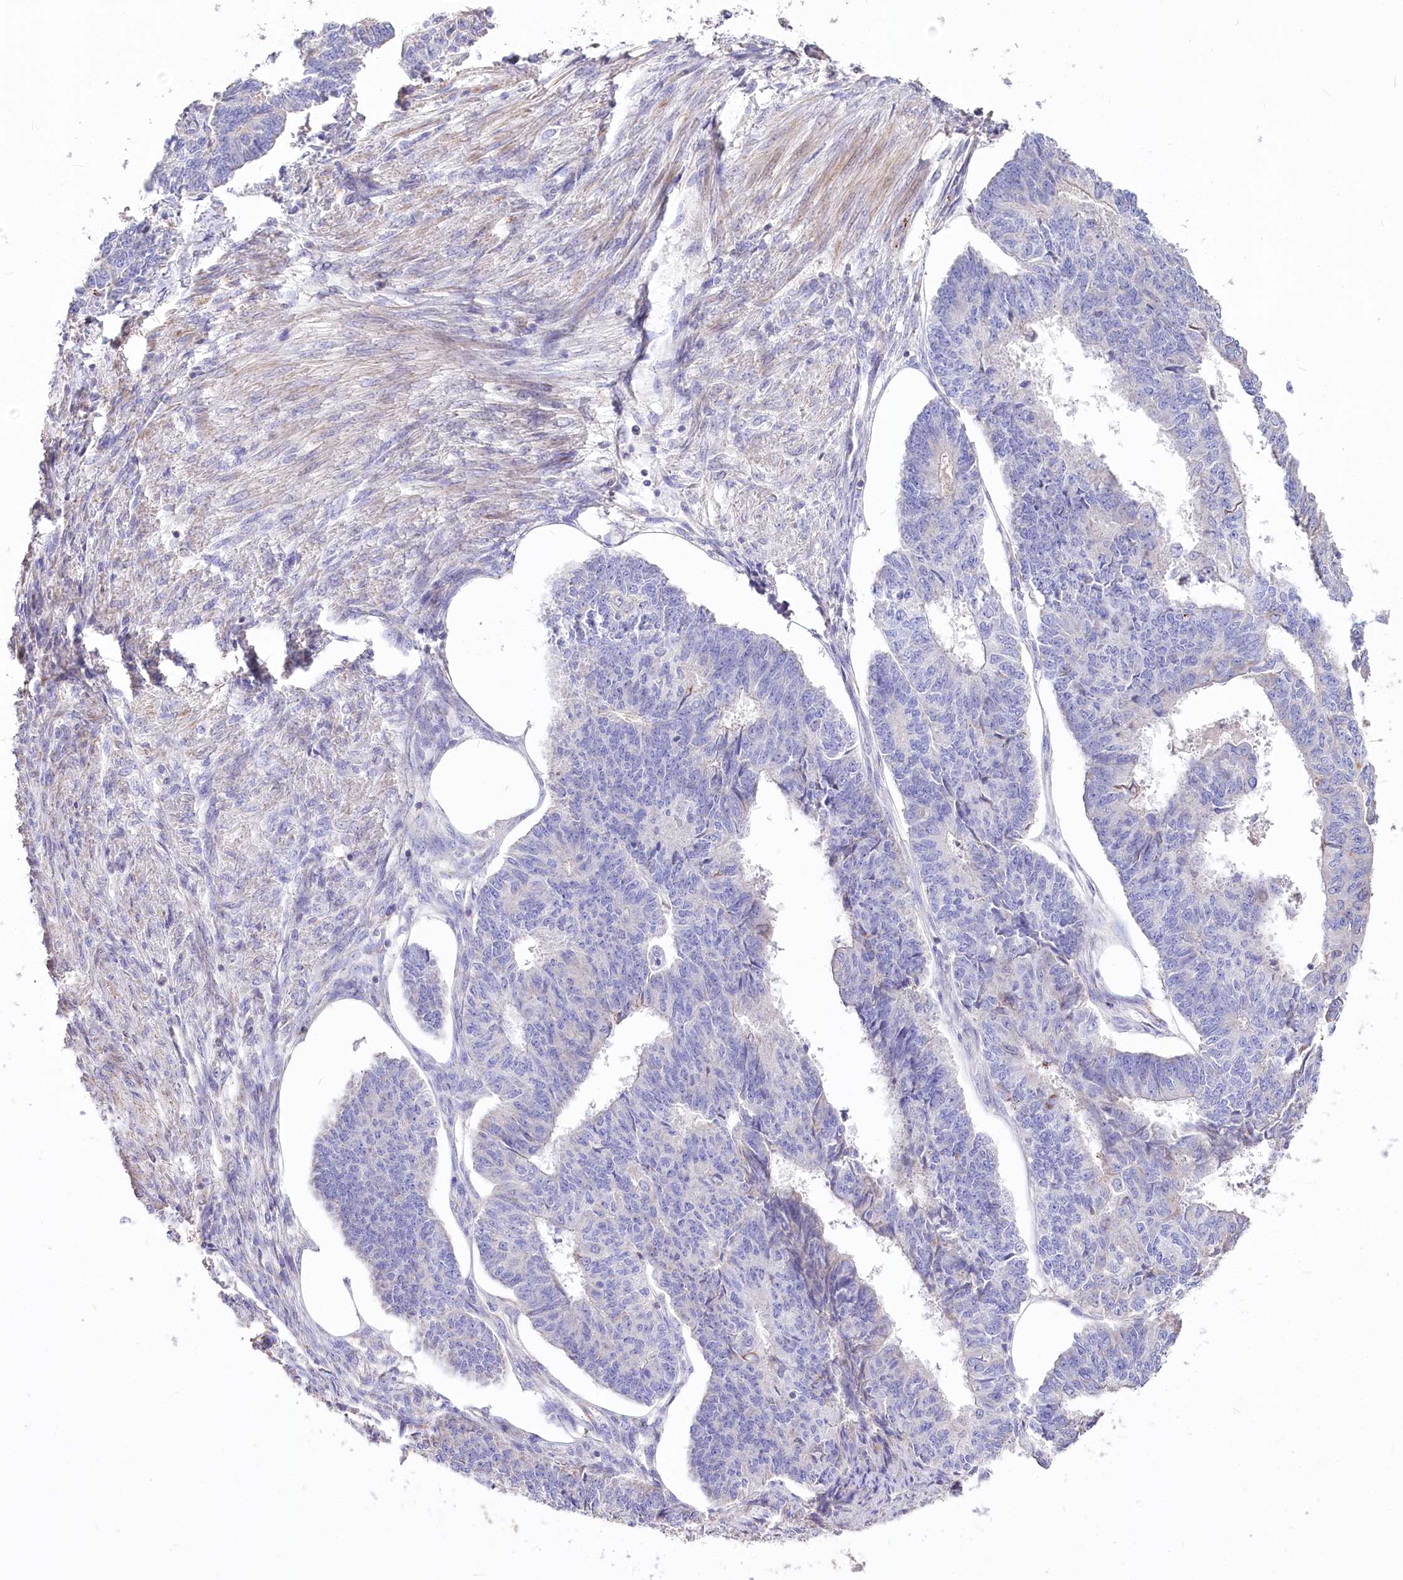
{"staining": {"intensity": "negative", "quantity": "none", "location": "none"}, "tissue": "endometrial cancer", "cell_type": "Tumor cells", "image_type": "cancer", "snomed": [{"axis": "morphology", "description": "Adenocarcinoma, NOS"}, {"axis": "topography", "description": "Endometrium"}], "caption": "The micrograph exhibits no significant staining in tumor cells of endometrial adenocarcinoma.", "gene": "PTER", "patient": {"sex": "female", "age": 32}}